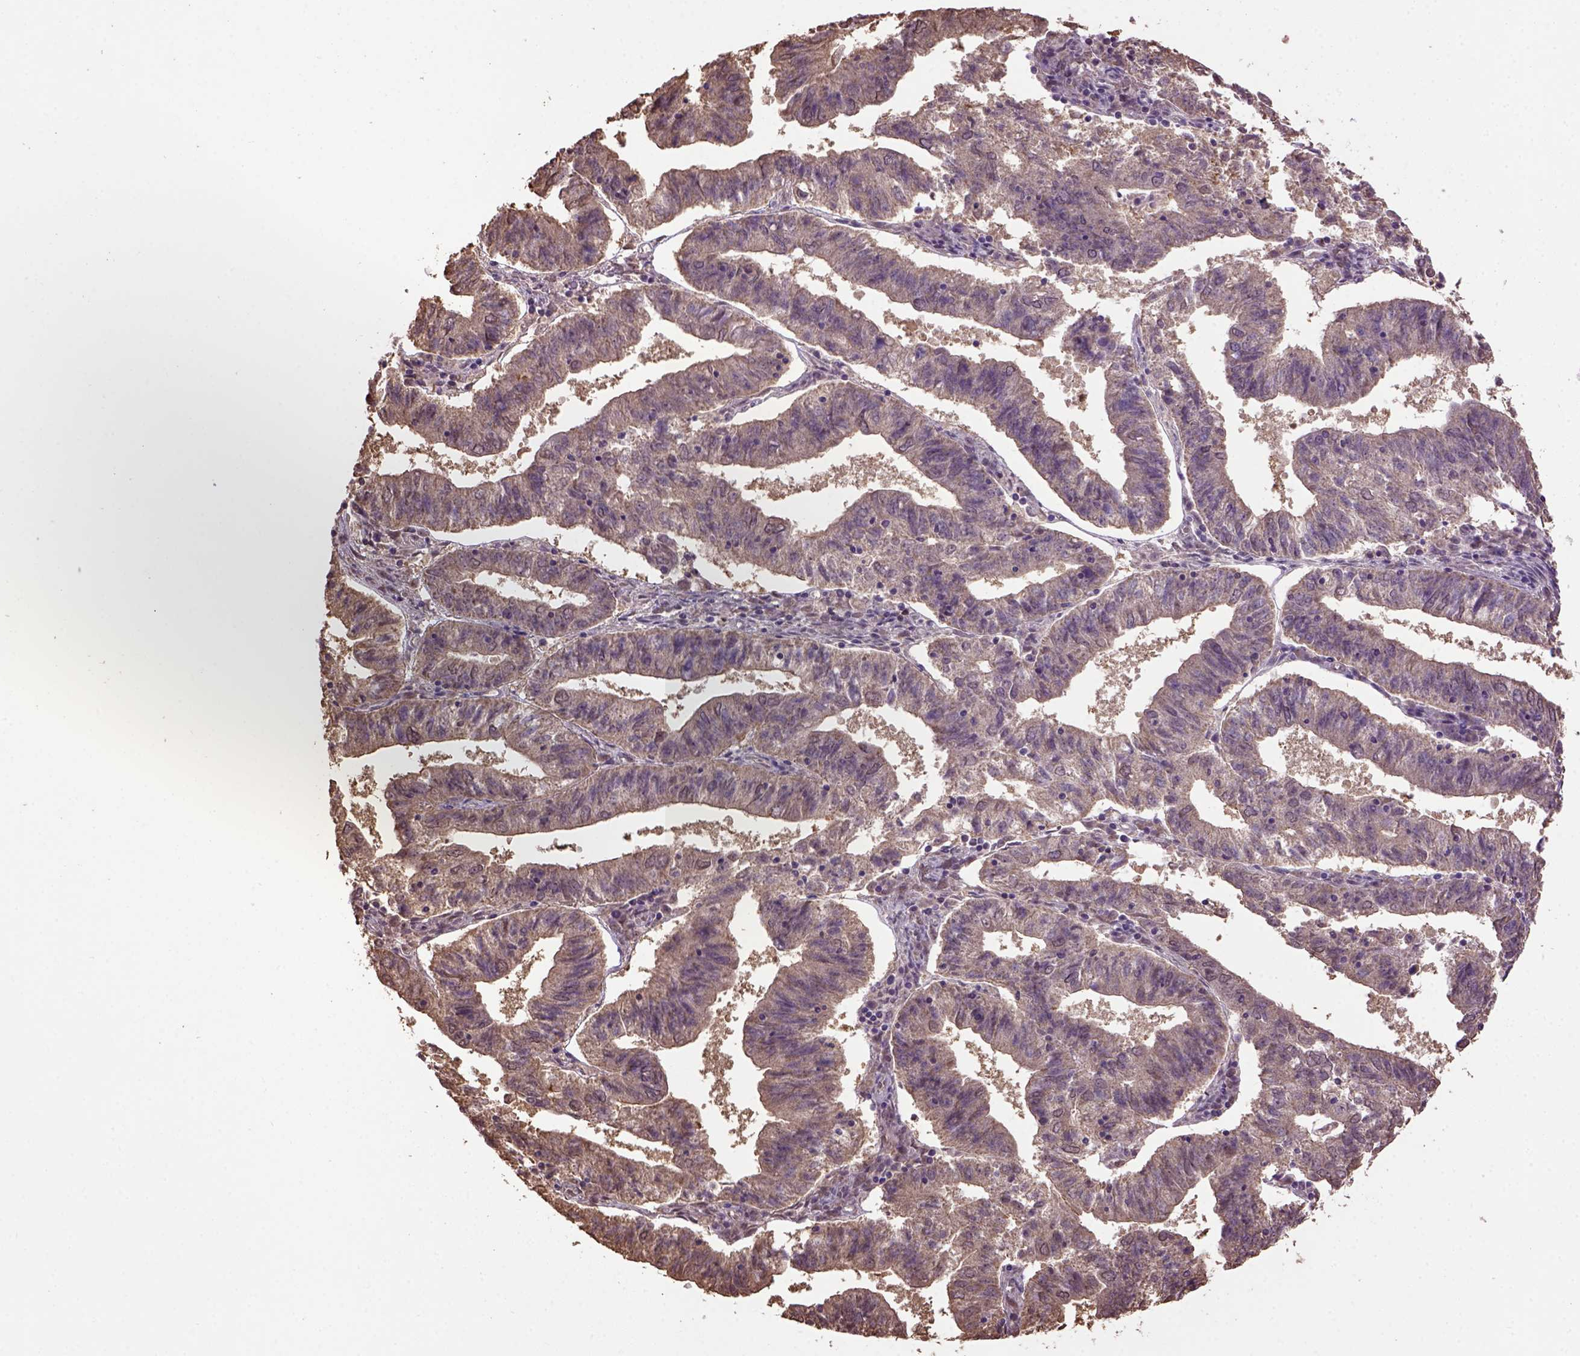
{"staining": {"intensity": "weak", "quantity": "25%-75%", "location": "cytoplasmic/membranous"}, "tissue": "endometrial cancer", "cell_type": "Tumor cells", "image_type": "cancer", "snomed": [{"axis": "morphology", "description": "Adenocarcinoma, NOS"}, {"axis": "topography", "description": "Endometrium"}], "caption": "Approximately 25%-75% of tumor cells in human endometrial cancer exhibit weak cytoplasmic/membranous protein positivity as visualized by brown immunohistochemical staining.", "gene": "WDR17", "patient": {"sex": "female", "age": 82}}